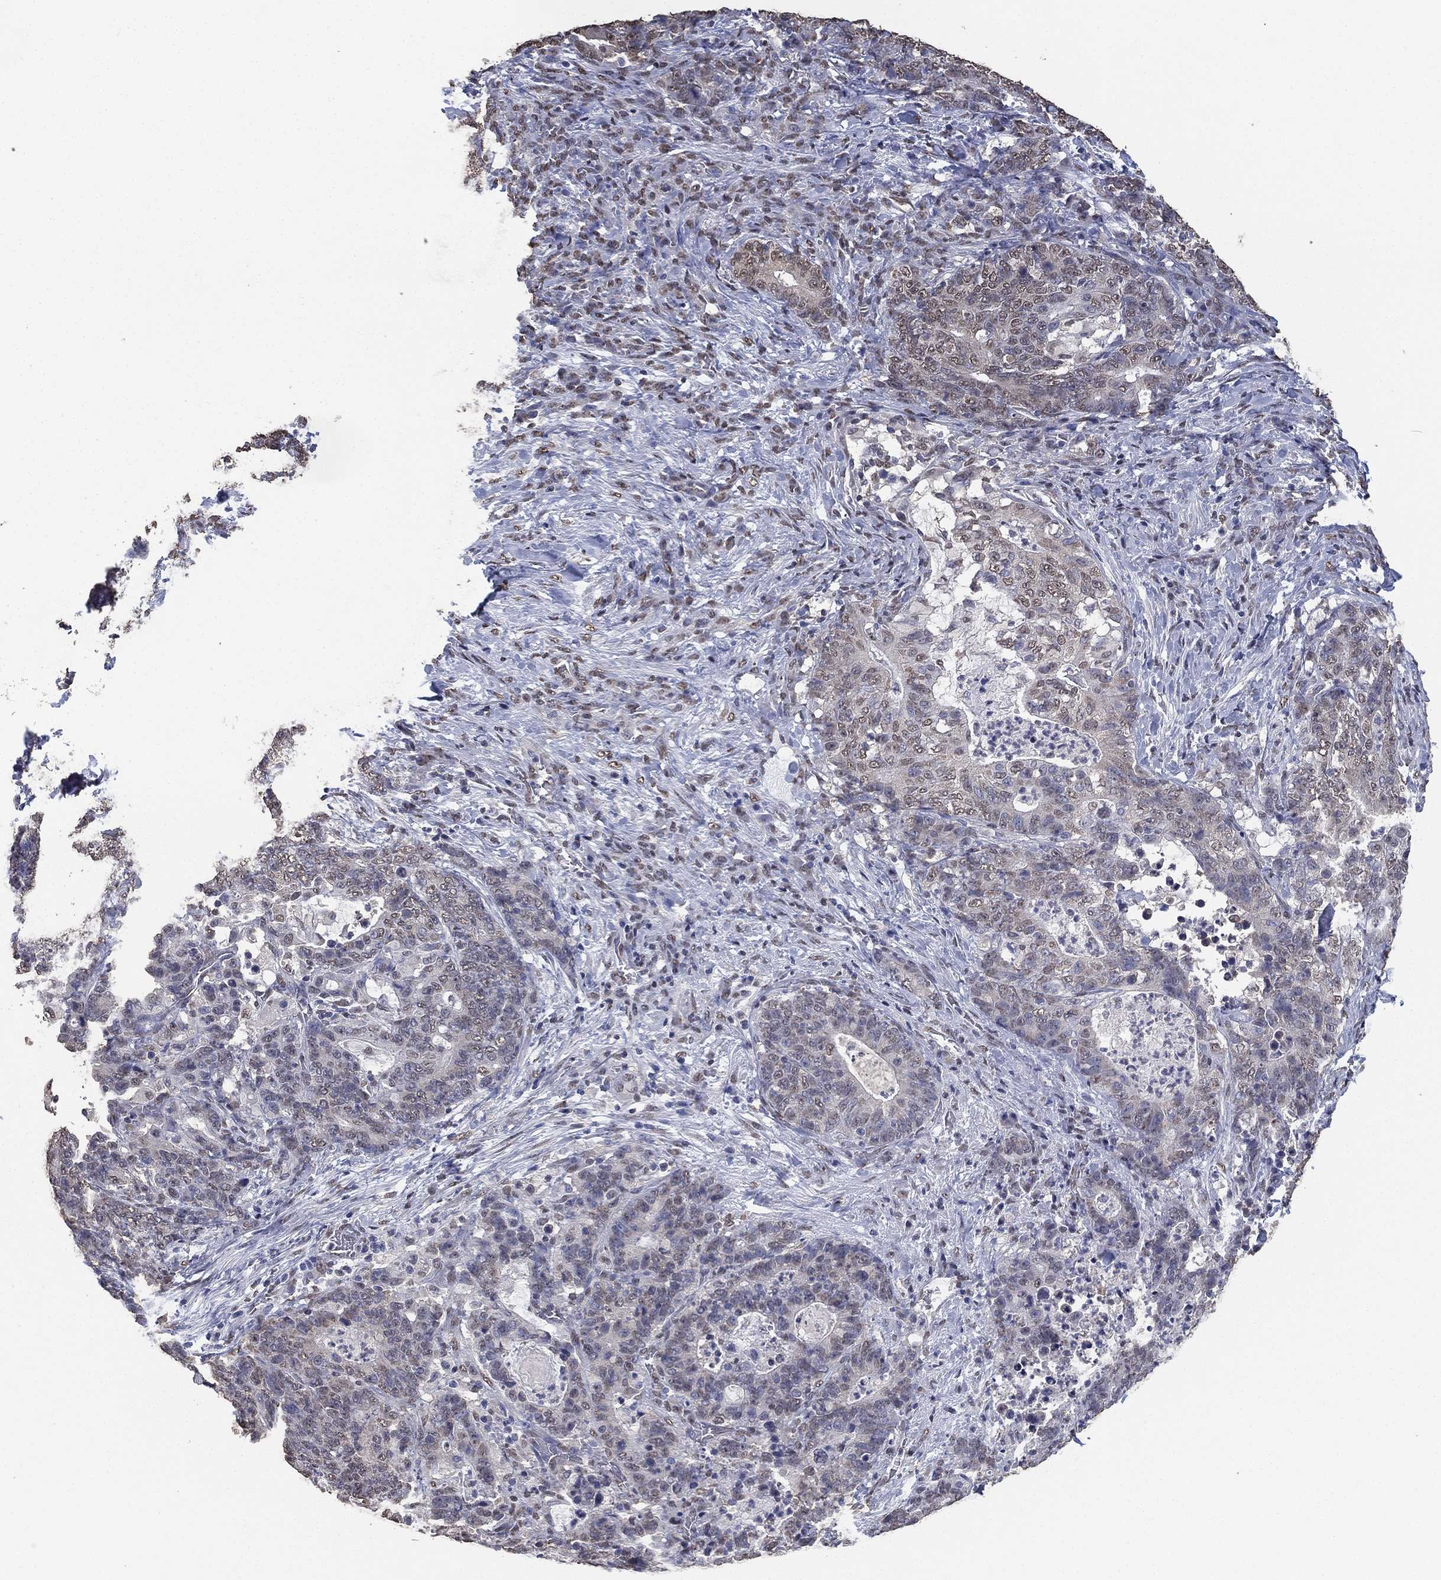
{"staining": {"intensity": "negative", "quantity": "none", "location": "none"}, "tissue": "stomach cancer", "cell_type": "Tumor cells", "image_type": "cancer", "snomed": [{"axis": "morphology", "description": "Normal tissue, NOS"}, {"axis": "morphology", "description": "Adenocarcinoma, NOS"}, {"axis": "topography", "description": "Stomach"}], "caption": "A histopathology image of human stomach cancer is negative for staining in tumor cells. (Brightfield microscopy of DAB (3,3'-diaminobenzidine) immunohistochemistry at high magnification).", "gene": "ALDH7A1", "patient": {"sex": "female", "age": 64}}